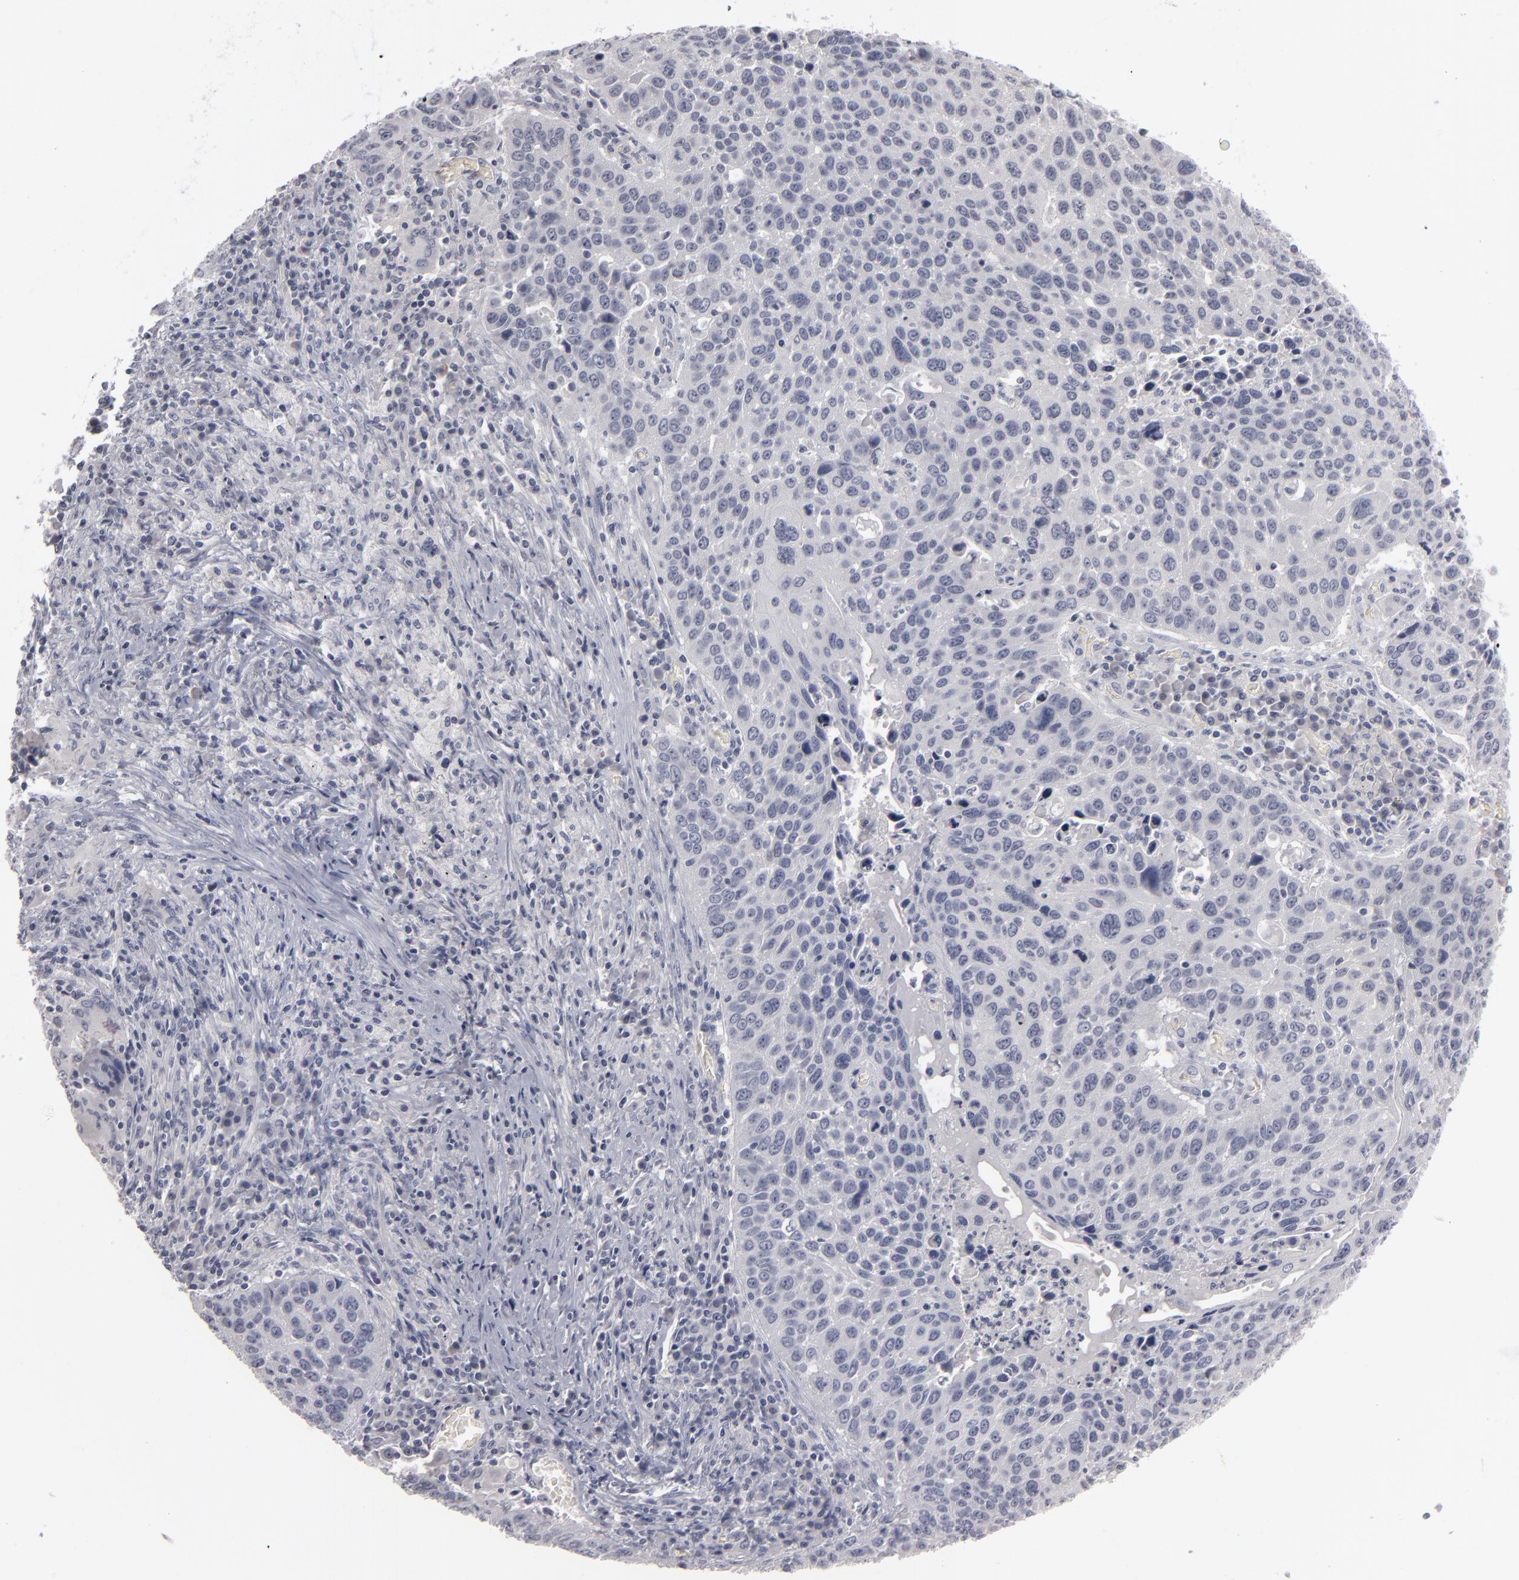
{"staining": {"intensity": "negative", "quantity": "none", "location": "none"}, "tissue": "lung cancer", "cell_type": "Tumor cells", "image_type": "cancer", "snomed": [{"axis": "morphology", "description": "Squamous cell carcinoma, NOS"}, {"axis": "topography", "description": "Lung"}], "caption": "Protein analysis of lung cancer (squamous cell carcinoma) displays no significant staining in tumor cells. (Stains: DAB (3,3'-diaminobenzidine) immunohistochemistry (IHC) with hematoxylin counter stain, Microscopy: brightfield microscopy at high magnification).", "gene": "KIAA1210", "patient": {"sex": "male", "age": 68}}